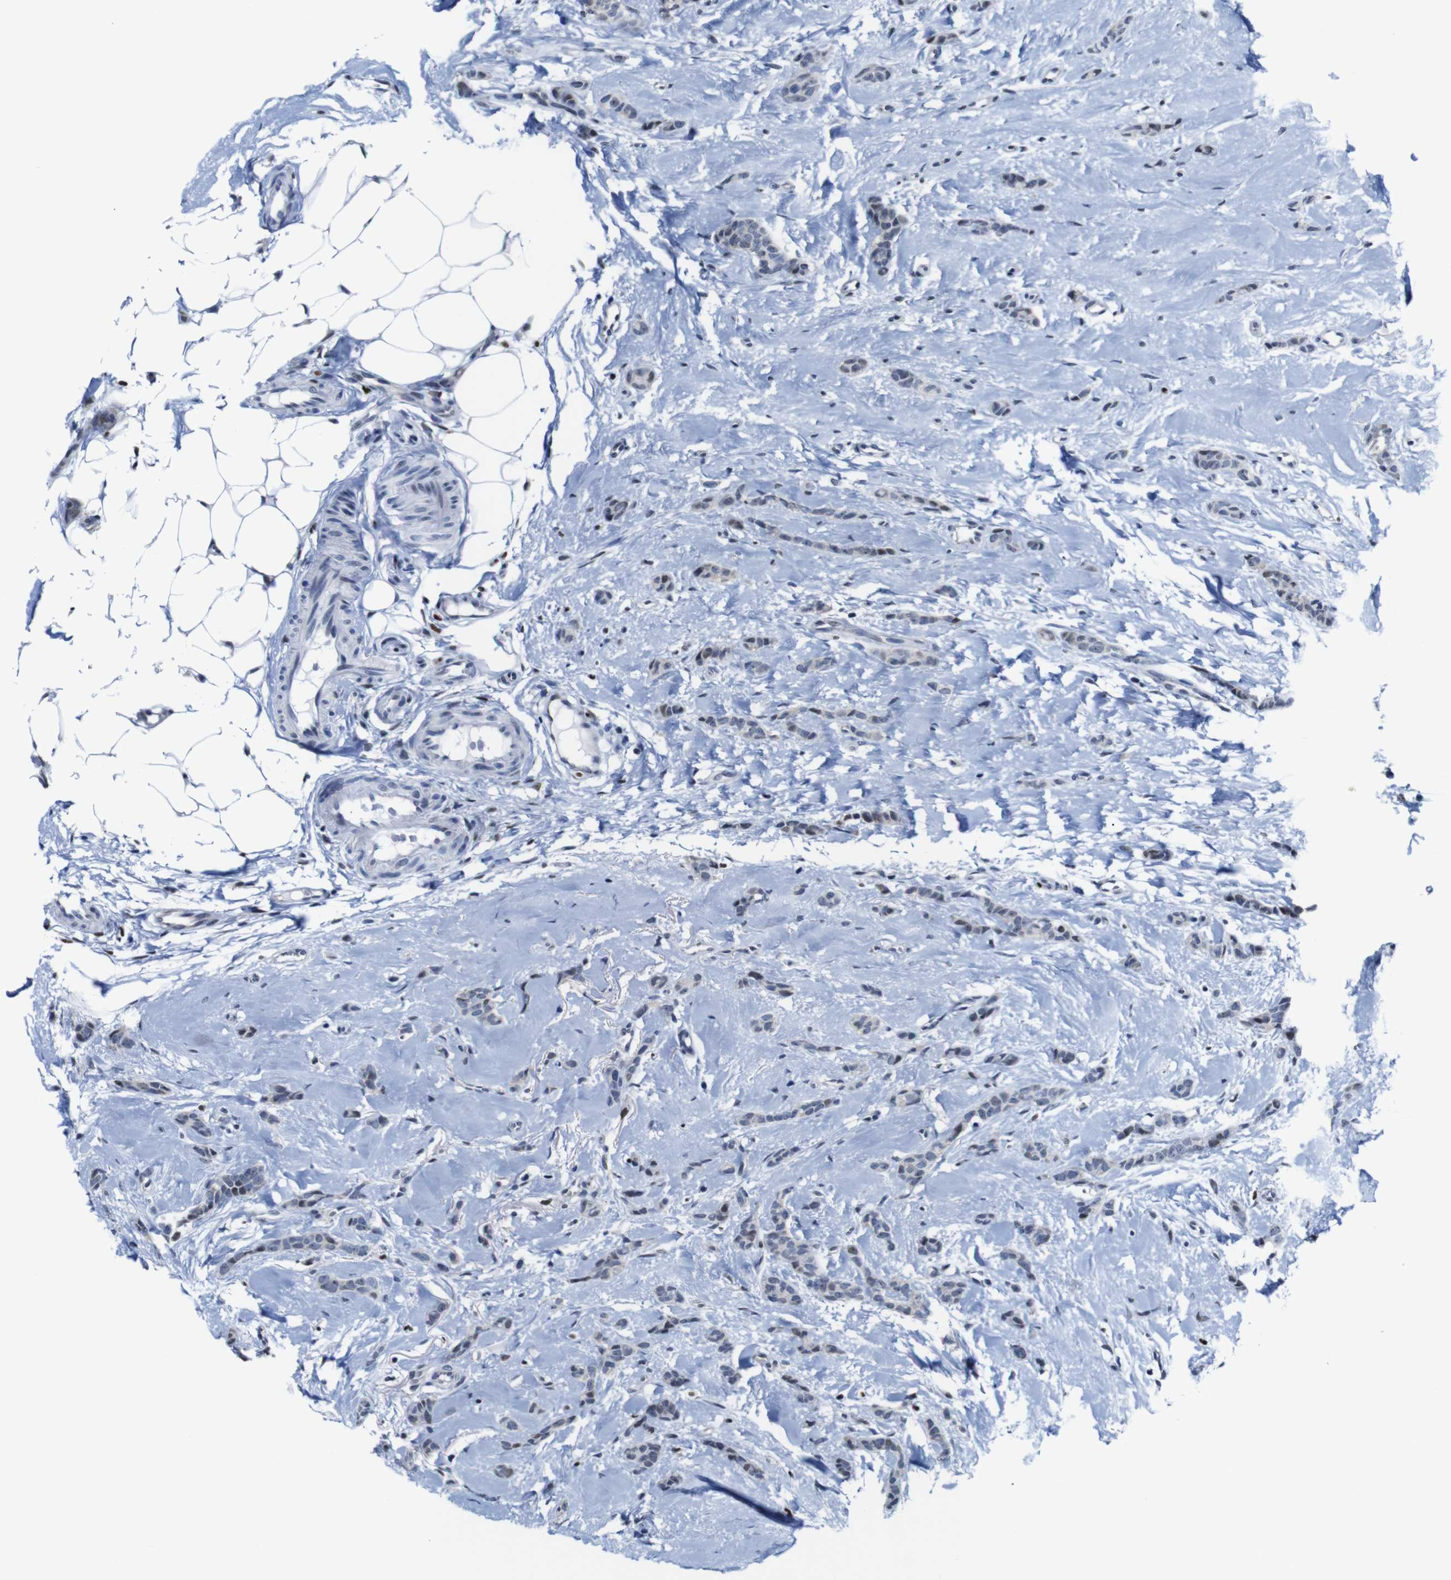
{"staining": {"intensity": "weak", "quantity": "<25%", "location": "nuclear"}, "tissue": "breast cancer", "cell_type": "Tumor cells", "image_type": "cancer", "snomed": [{"axis": "morphology", "description": "Lobular carcinoma"}, {"axis": "topography", "description": "Skin"}, {"axis": "topography", "description": "Breast"}], "caption": "Immunohistochemistry (IHC) photomicrograph of human lobular carcinoma (breast) stained for a protein (brown), which shows no expression in tumor cells.", "gene": "GATA6", "patient": {"sex": "female", "age": 46}}